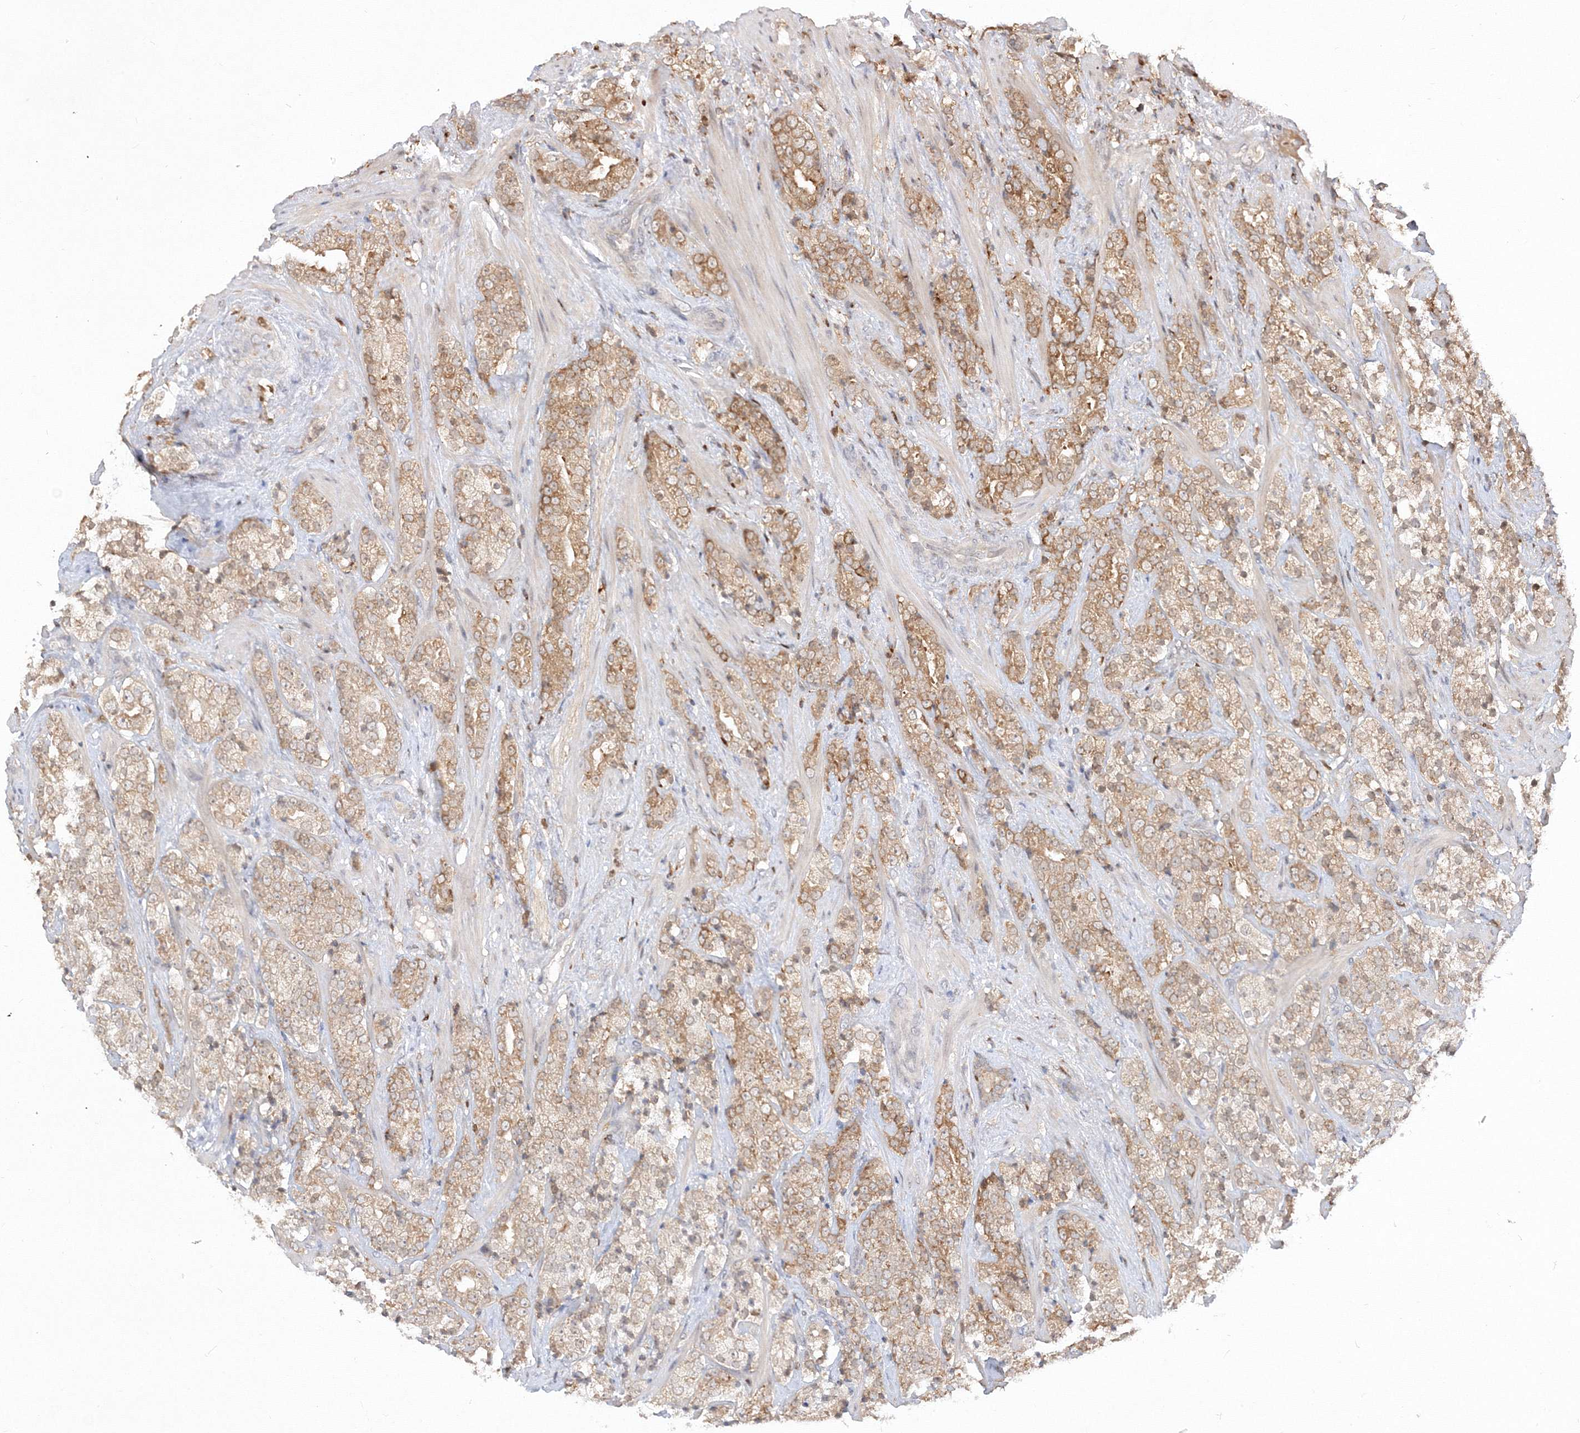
{"staining": {"intensity": "weak", "quantity": ">75%", "location": "cytoplasmic/membranous"}, "tissue": "prostate cancer", "cell_type": "Tumor cells", "image_type": "cancer", "snomed": [{"axis": "morphology", "description": "Adenocarcinoma, High grade"}, {"axis": "topography", "description": "Prostate"}], "caption": "This photomicrograph shows immunohistochemistry (IHC) staining of prostate cancer (high-grade adenocarcinoma), with low weak cytoplasmic/membranous expression in approximately >75% of tumor cells.", "gene": "TMEM50B", "patient": {"sex": "male", "age": 71}}